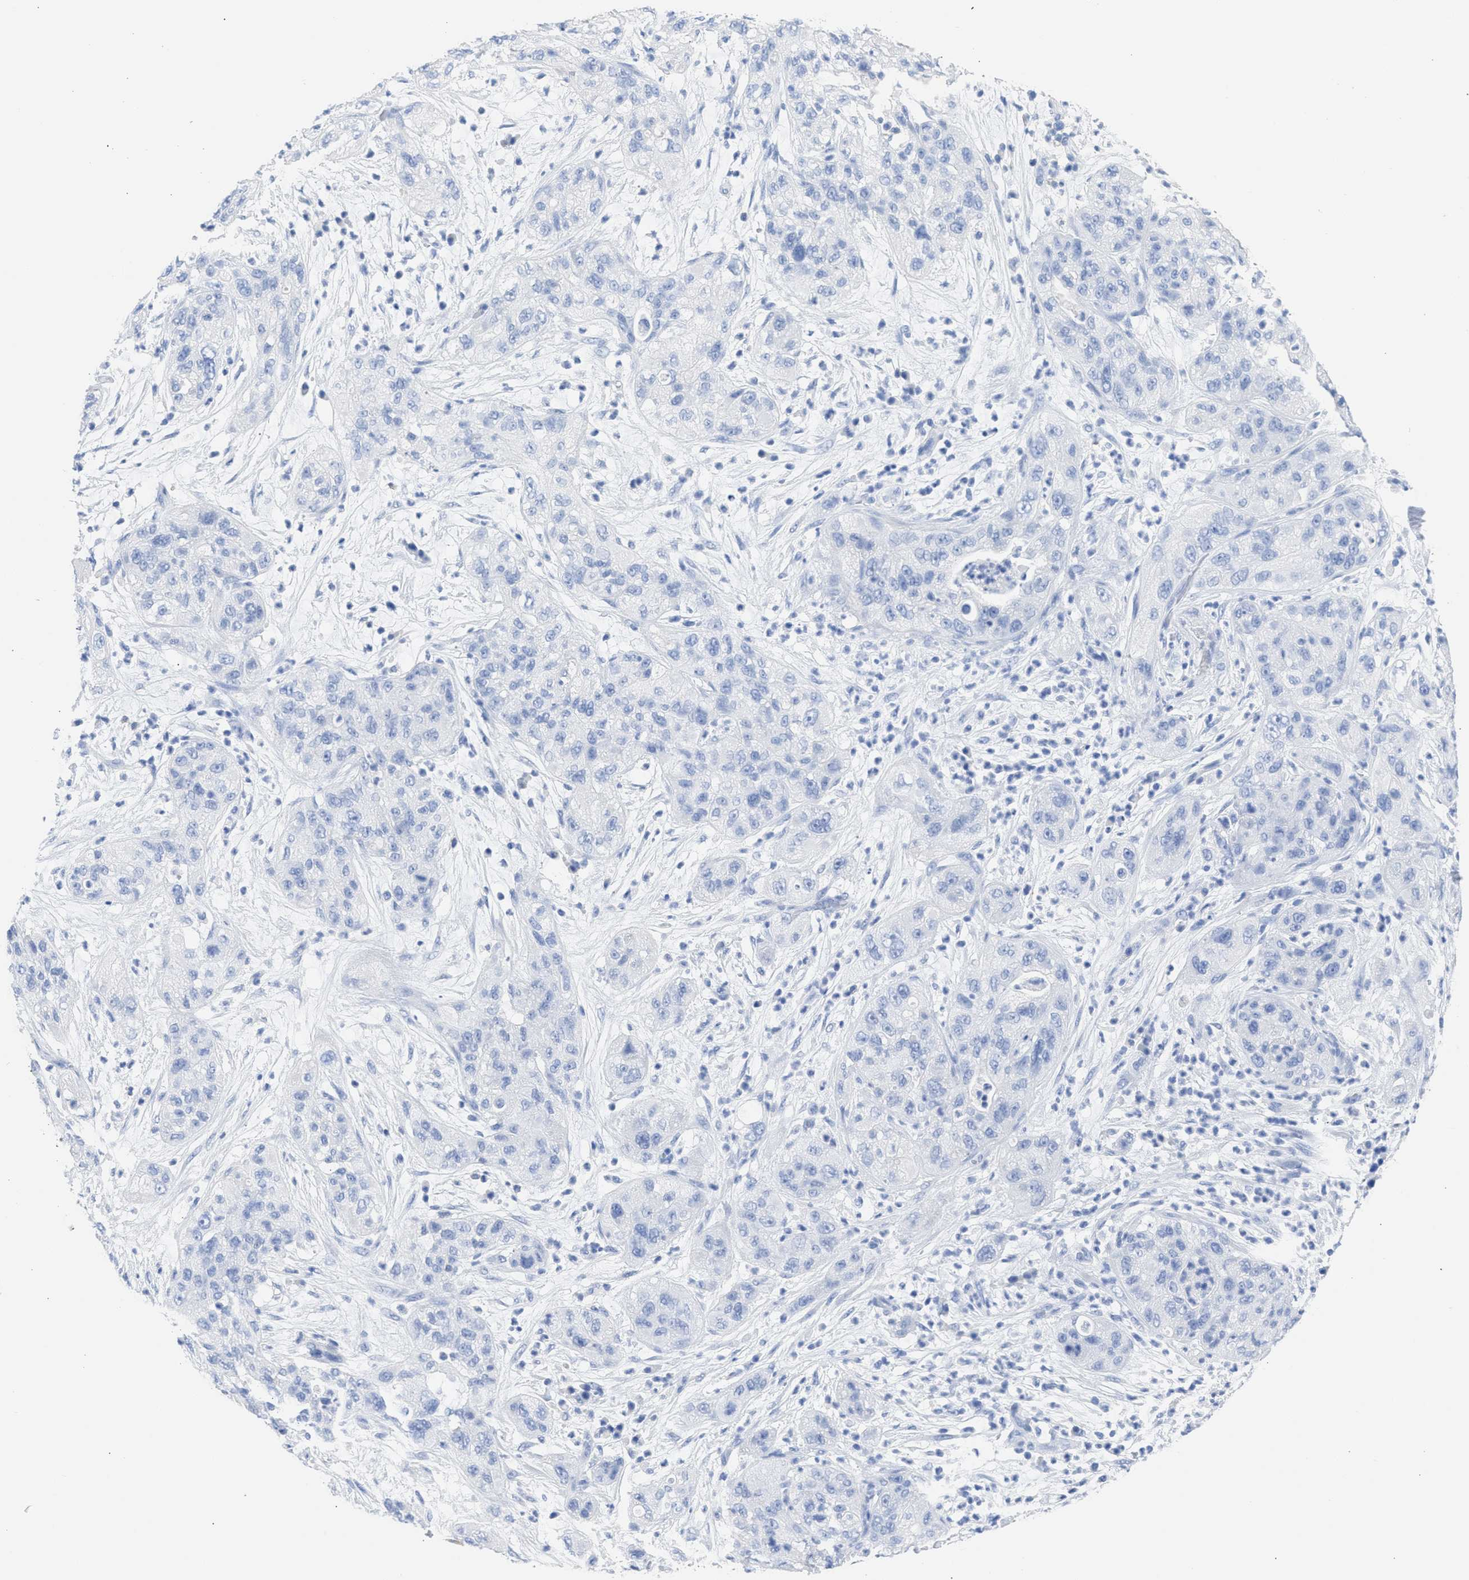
{"staining": {"intensity": "negative", "quantity": "none", "location": "none"}, "tissue": "pancreatic cancer", "cell_type": "Tumor cells", "image_type": "cancer", "snomed": [{"axis": "morphology", "description": "Adenocarcinoma, NOS"}, {"axis": "topography", "description": "Pancreas"}], "caption": "High magnification brightfield microscopy of pancreatic cancer stained with DAB (3,3'-diaminobenzidine) (brown) and counterstained with hematoxylin (blue): tumor cells show no significant expression.", "gene": "NCAM1", "patient": {"sex": "female", "age": 78}}